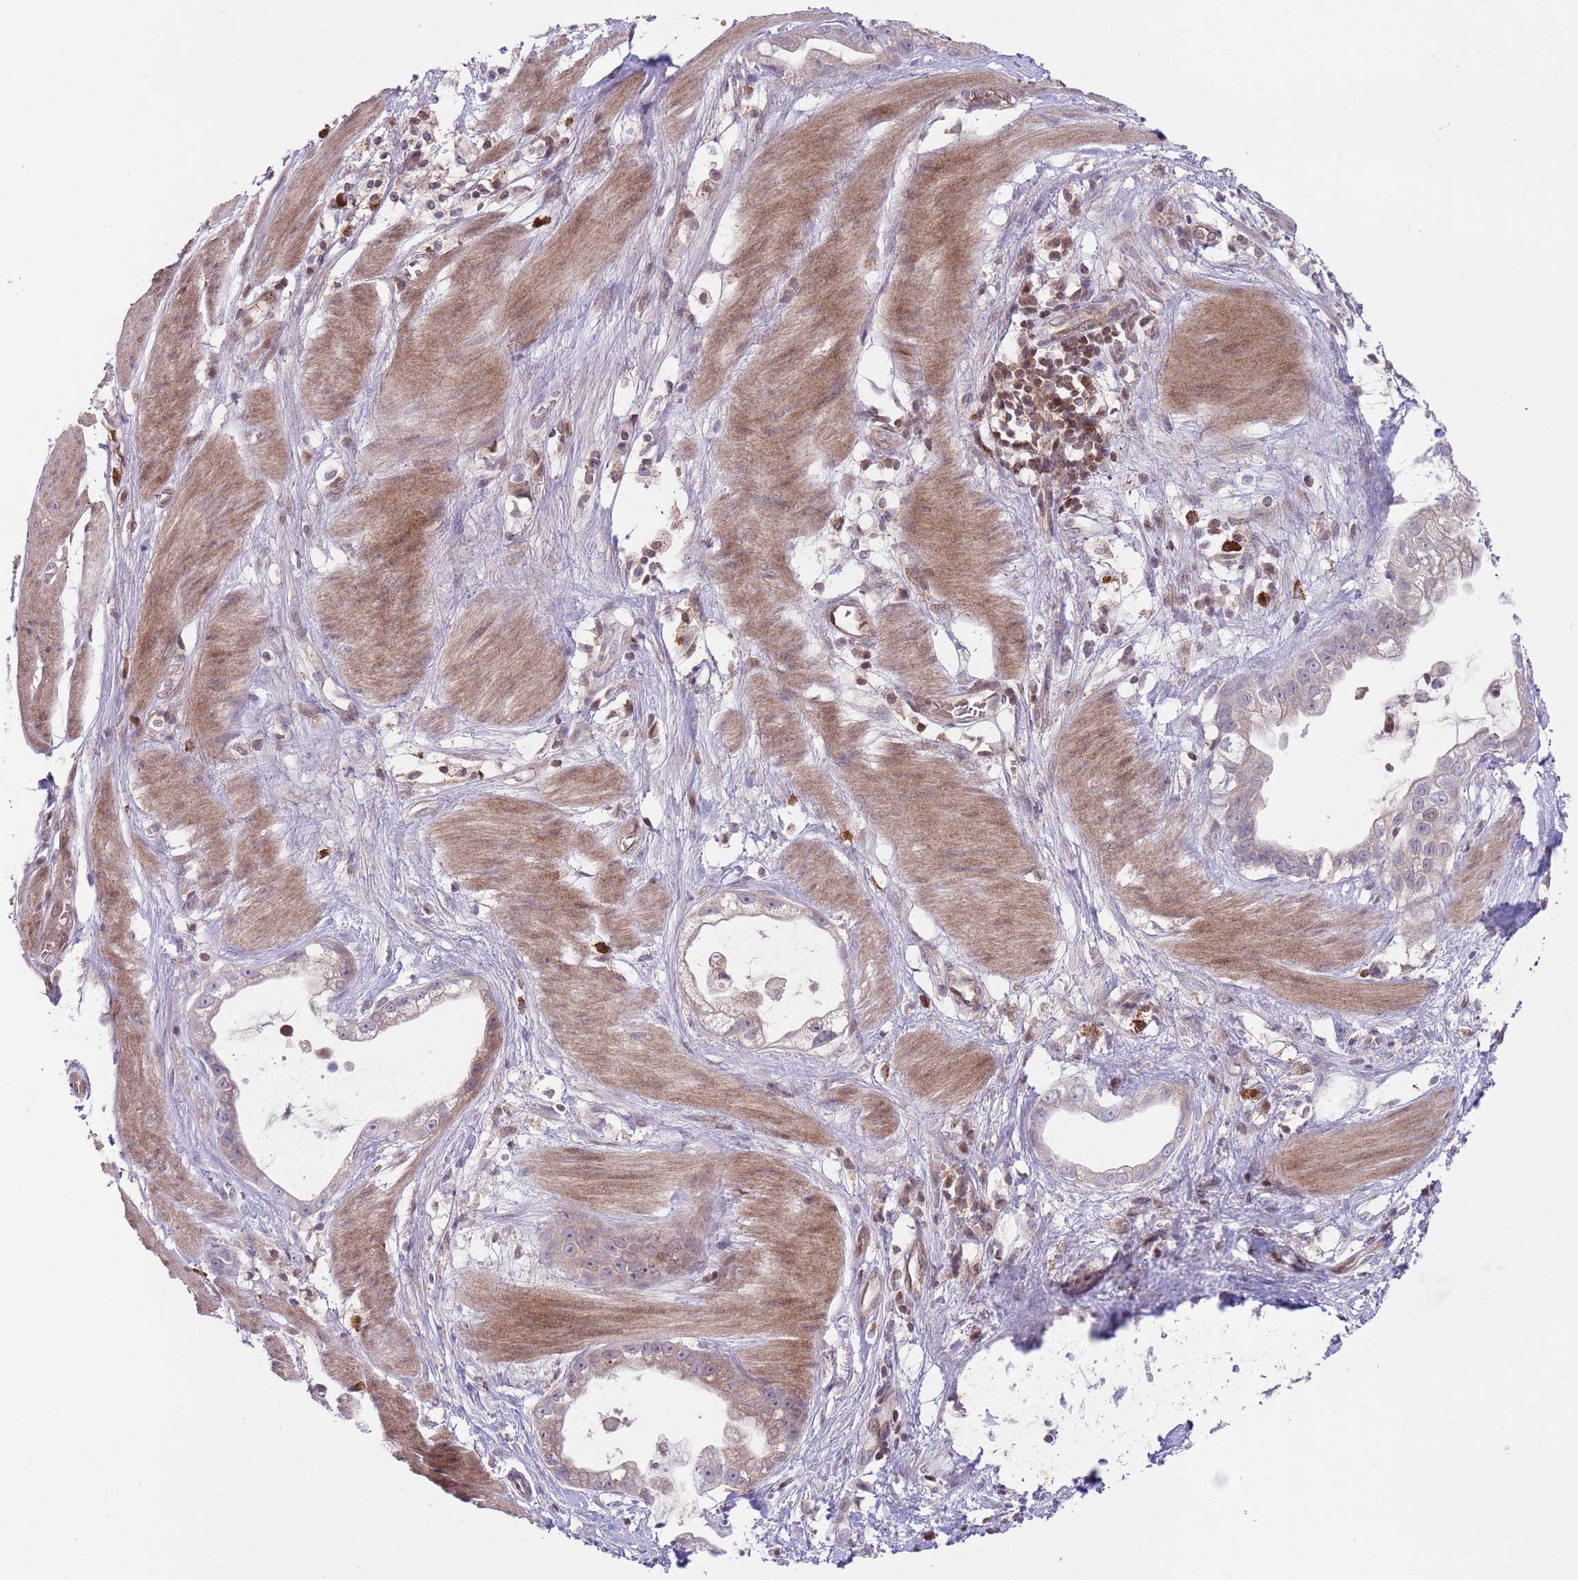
{"staining": {"intensity": "weak", "quantity": "<25%", "location": "cytoplasmic/membranous"}, "tissue": "stomach cancer", "cell_type": "Tumor cells", "image_type": "cancer", "snomed": [{"axis": "morphology", "description": "Adenocarcinoma, NOS"}, {"axis": "topography", "description": "Stomach"}], "caption": "This micrograph is of stomach cancer (adenocarcinoma) stained with immunohistochemistry (IHC) to label a protein in brown with the nuclei are counter-stained blue. There is no expression in tumor cells.", "gene": "HDHD2", "patient": {"sex": "male", "age": 55}}